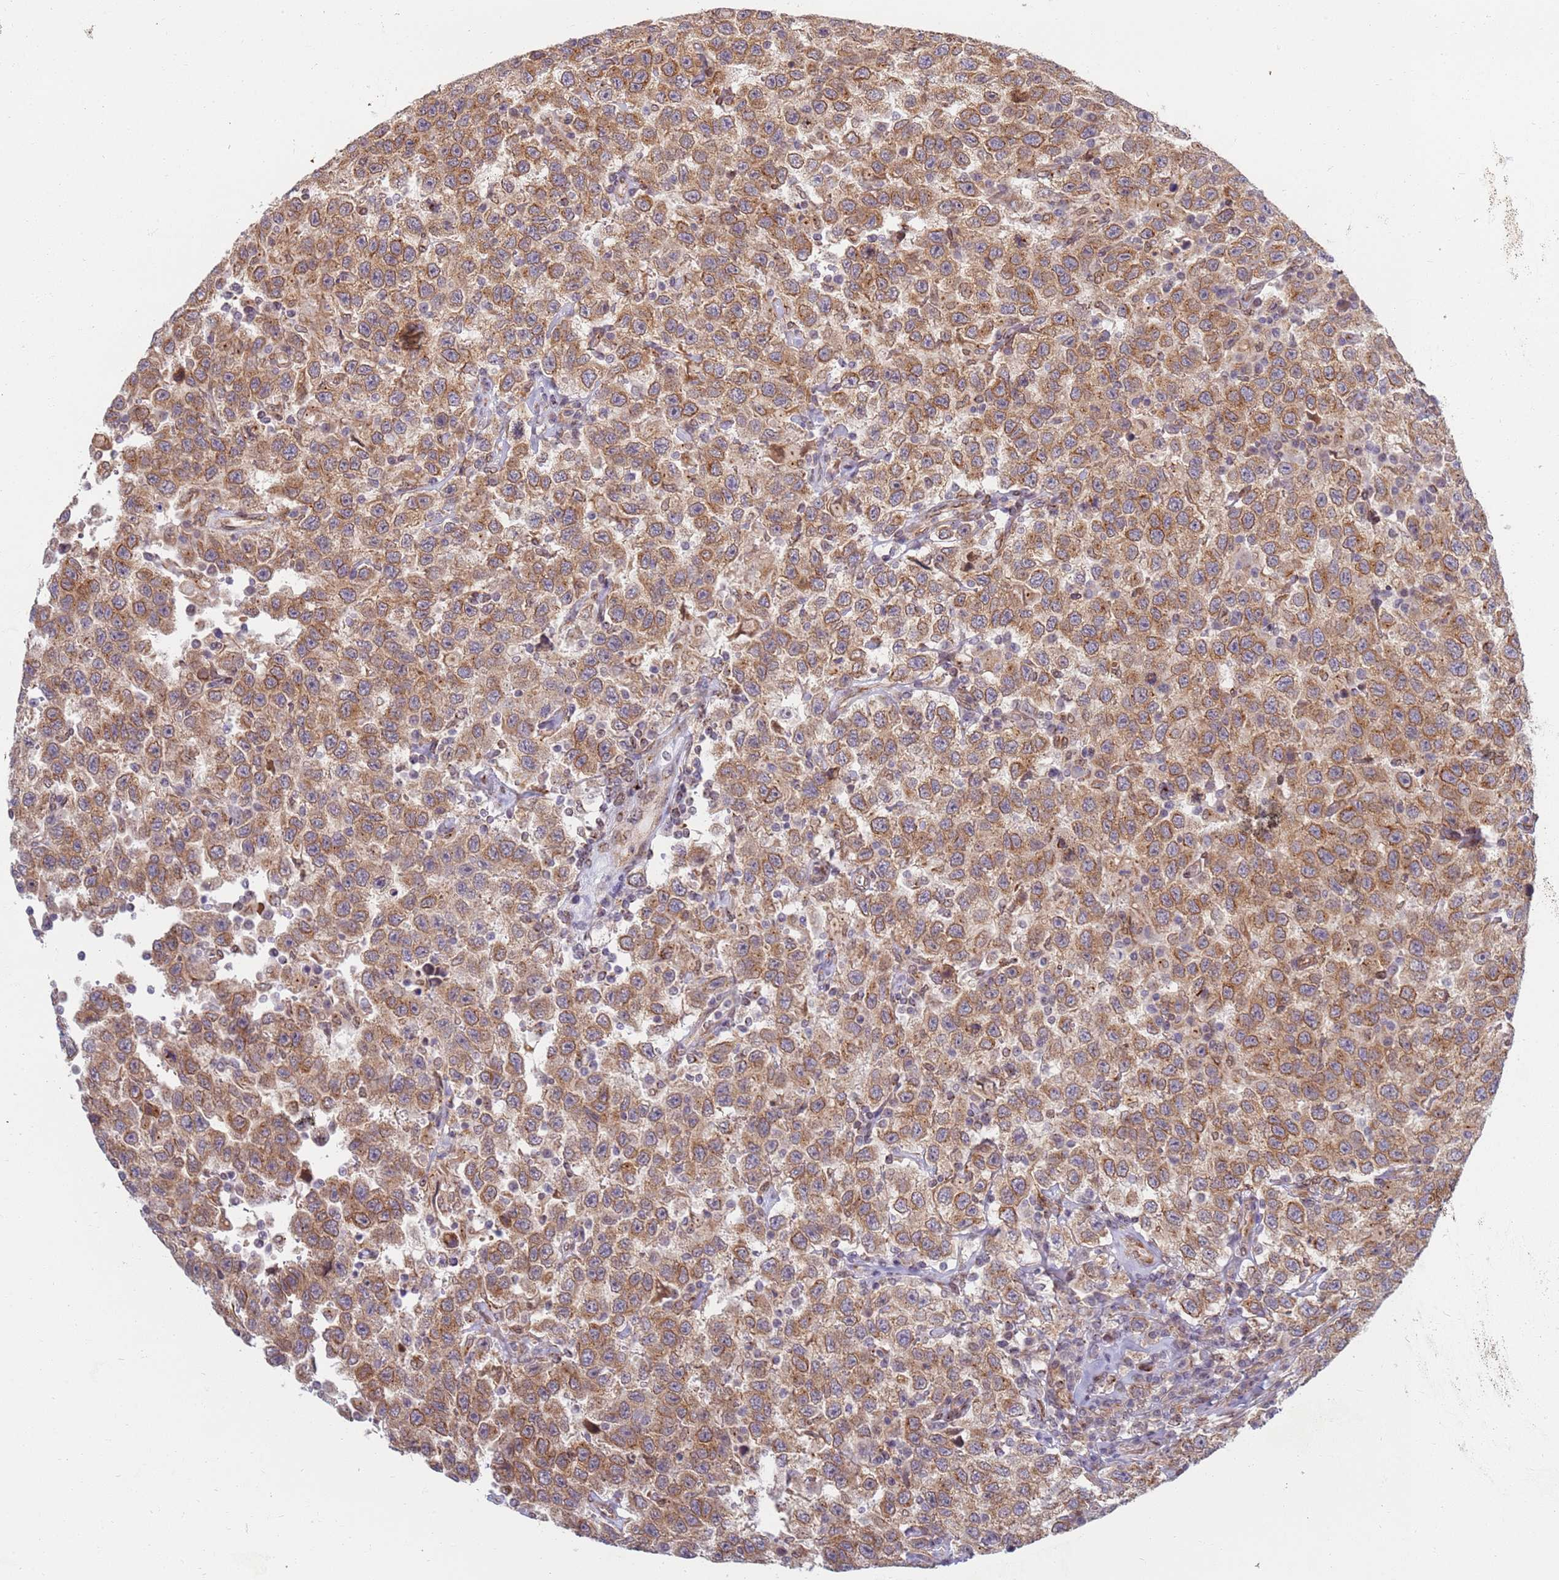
{"staining": {"intensity": "moderate", "quantity": ">75%", "location": "cytoplasmic/membranous"}, "tissue": "testis cancer", "cell_type": "Tumor cells", "image_type": "cancer", "snomed": [{"axis": "morphology", "description": "Seminoma, NOS"}, {"axis": "topography", "description": "Testis"}], "caption": "A brown stain highlights moderate cytoplasmic/membranous positivity of a protein in seminoma (testis) tumor cells.", "gene": "CEP170", "patient": {"sex": "male", "age": 41}}